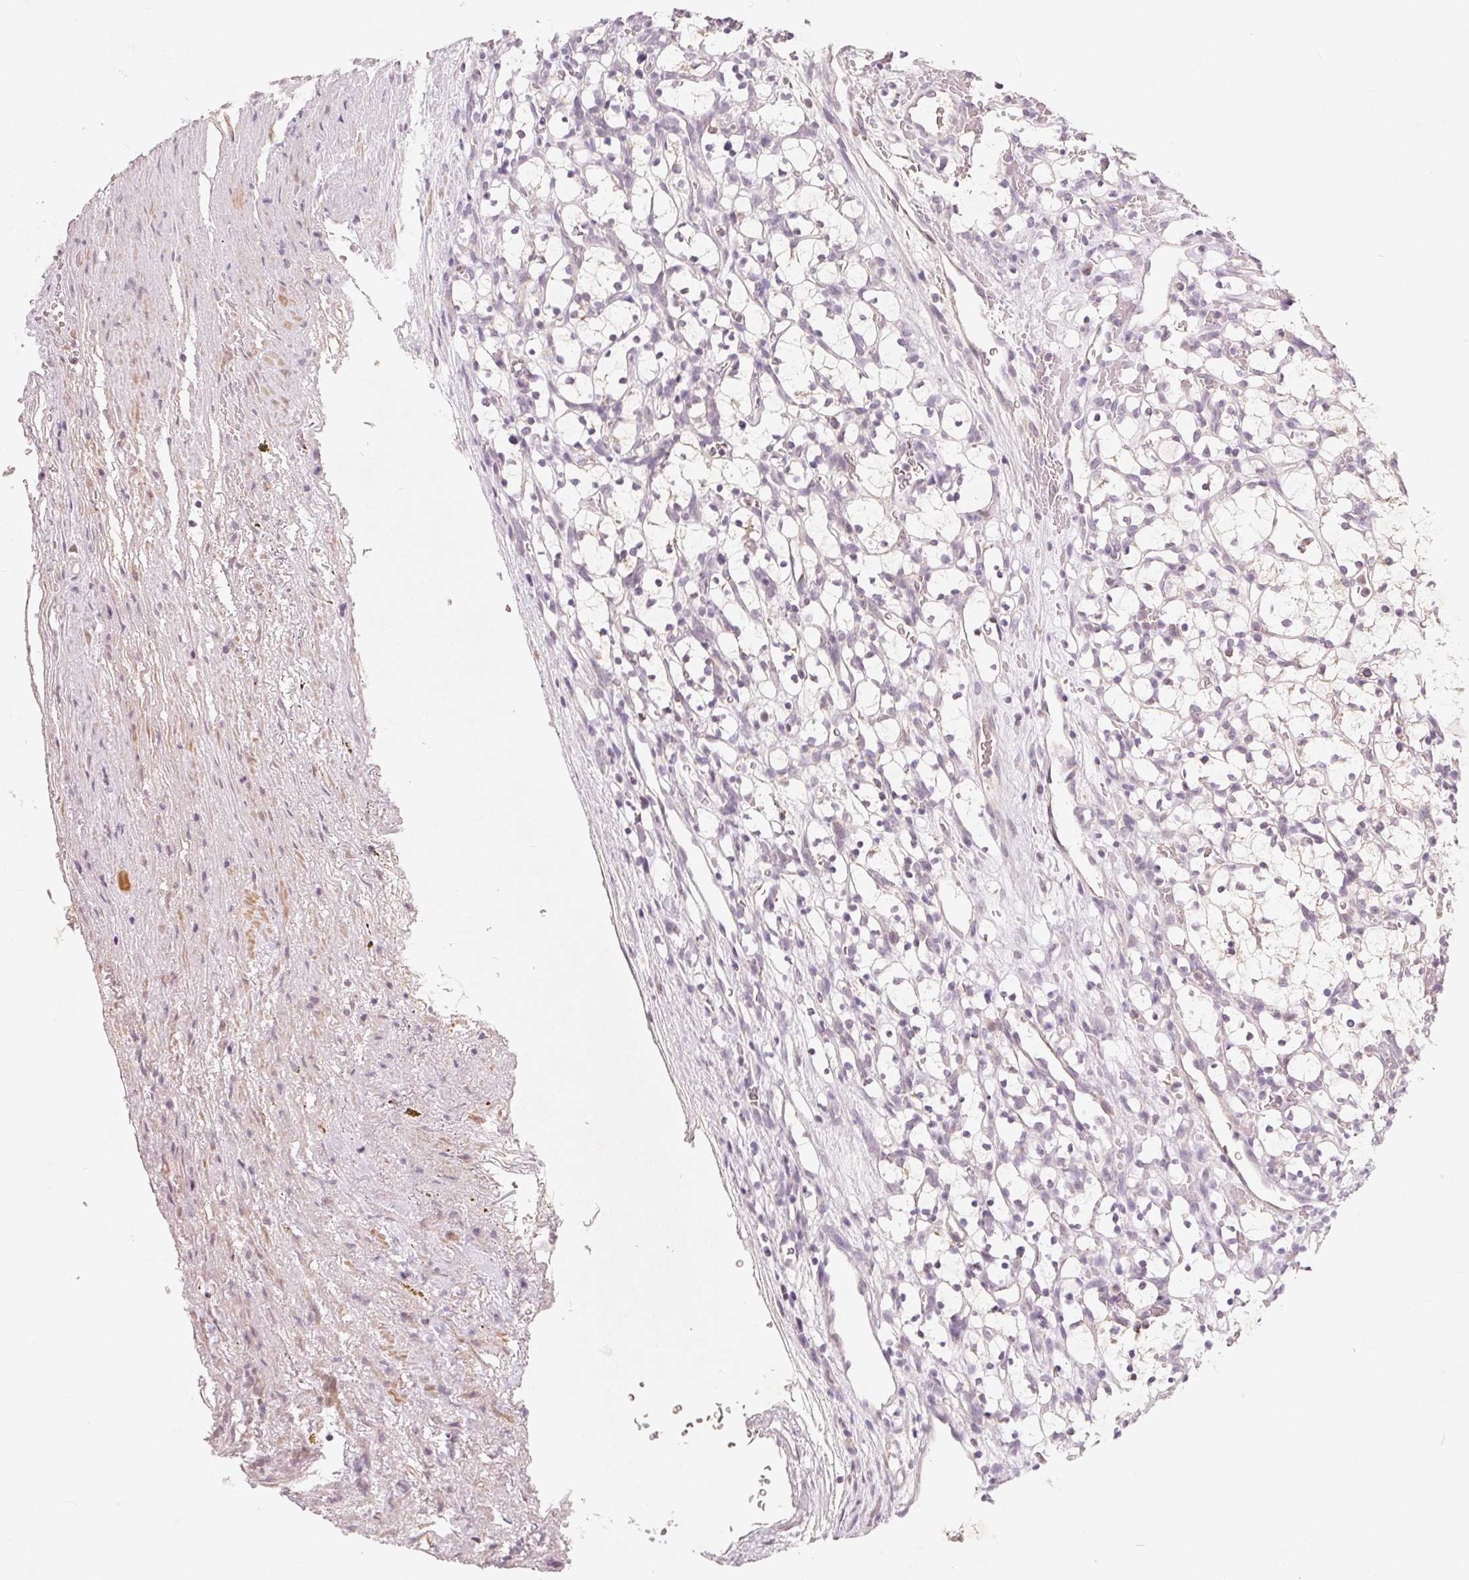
{"staining": {"intensity": "negative", "quantity": "none", "location": "none"}, "tissue": "renal cancer", "cell_type": "Tumor cells", "image_type": "cancer", "snomed": [{"axis": "morphology", "description": "Adenocarcinoma, NOS"}, {"axis": "topography", "description": "Kidney"}], "caption": "Immunohistochemistry (IHC) photomicrograph of human renal cancer stained for a protein (brown), which shows no positivity in tumor cells.", "gene": "GHITM", "patient": {"sex": "female", "age": 69}}